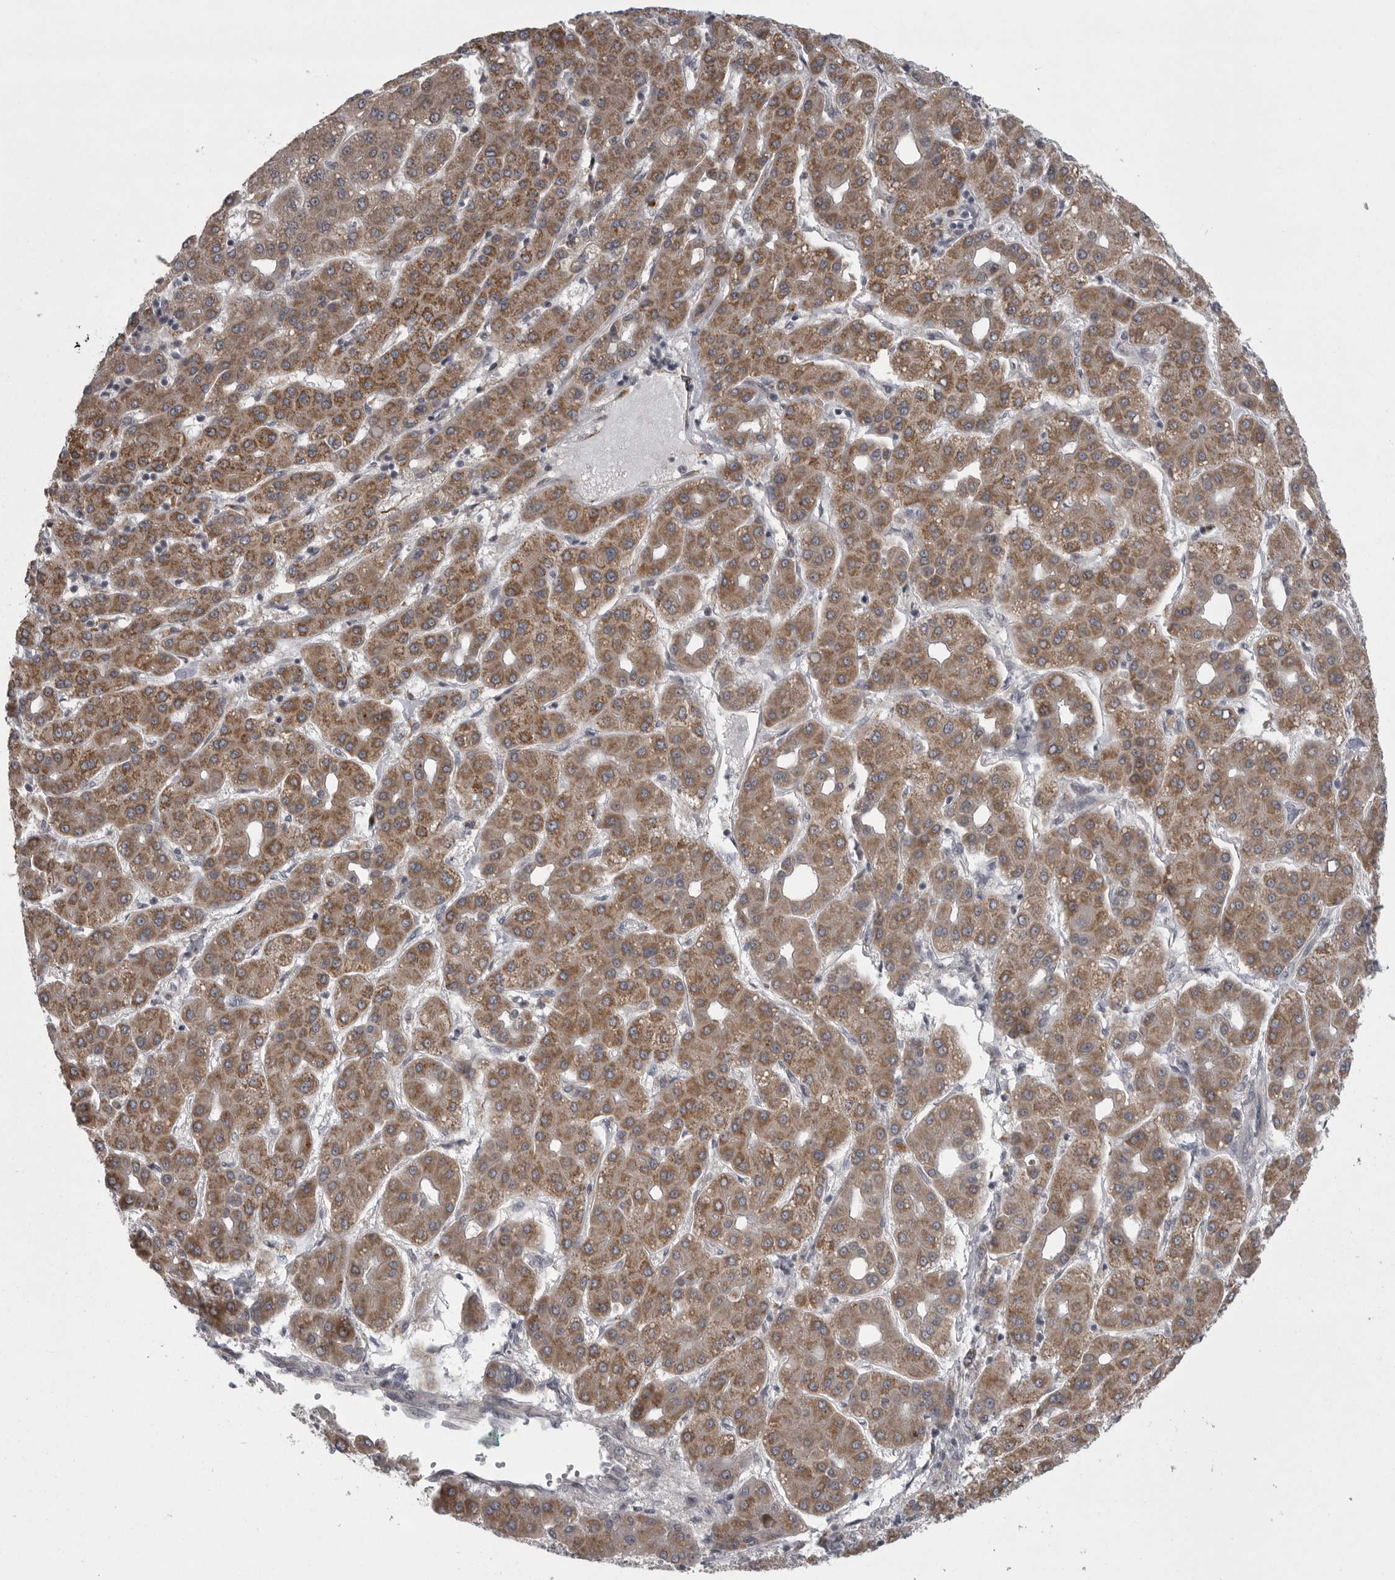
{"staining": {"intensity": "moderate", "quantity": ">75%", "location": "cytoplasmic/membranous"}, "tissue": "liver cancer", "cell_type": "Tumor cells", "image_type": "cancer", "snomed": [{"axis": "morphology", "description": "Carcinoma, Hepatocellular, NOS"}, {"axis": "topography", "description": "Liver"}], "caption": "Immunohistochemistry micrograph of neoplastic tissue: liver cancer stained using immunohistochemistry demonstrates medium levels of moderate protein expression localized specifically in the cytoplasmic/membranous of tumor cells, appearing as a cytoplasmic/membranous brown color.", "gene": "PPP1R9A", "patient": {"sex": "male", "age": 65}}